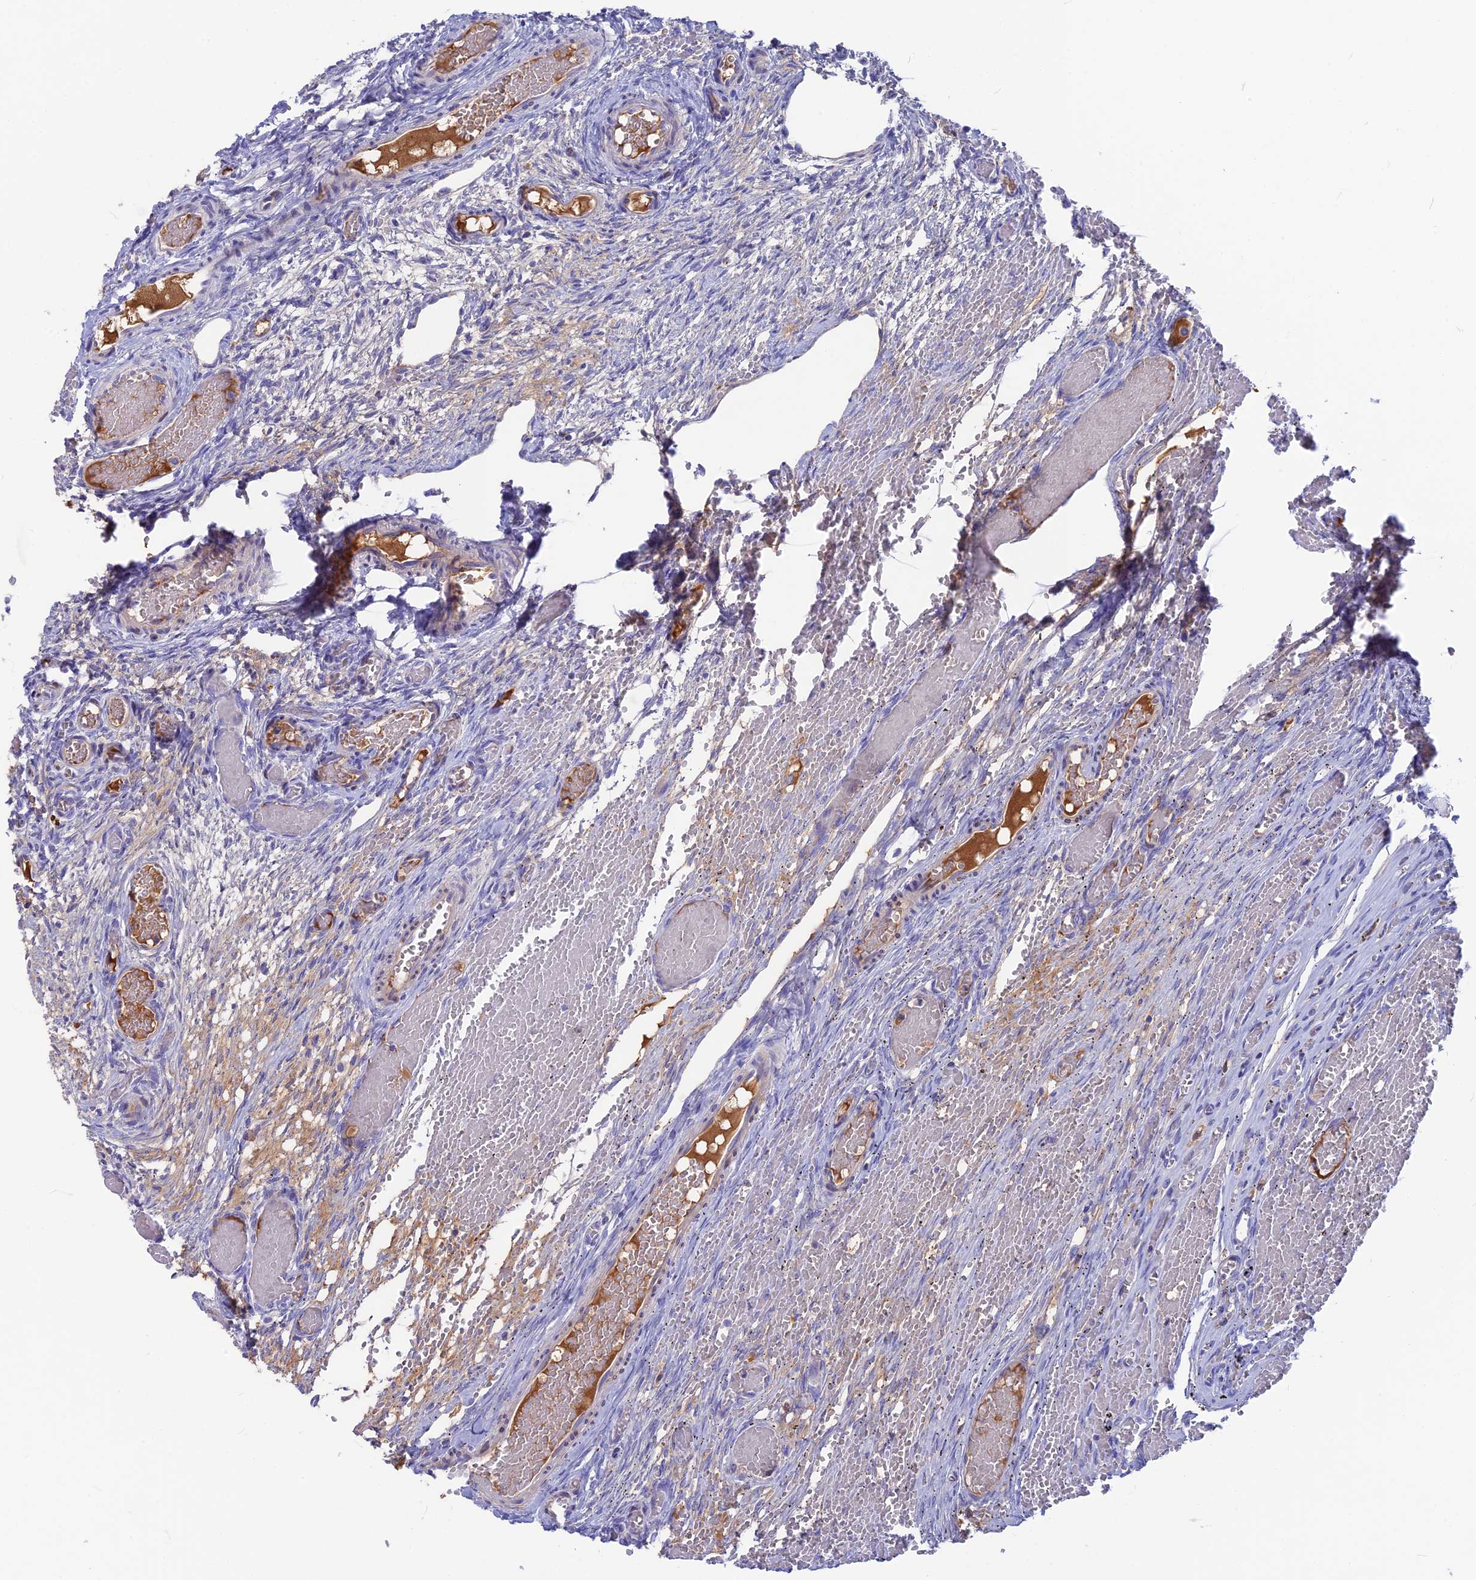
{"staining": {"intensity": "negative", "quantity": "none", "location": "none"}, "tissue": "ovary", "cell_type": "Ovarian stroma cells", "image_type": "normal", "snomed": [{"axis": "morphology", "description": "Adenocarcinoma, NOS"}, {"axis": "topography", "description": "Endometrium"}], "caption": "DAB (3,3'-diaminobenzidine) immunohistochemical staining of unremarkable ovary reveals no significant staining in ovarian stroma cells. (Immunohistochemistry (ihc), brightfield microscopy, high magnification).", "gene": "SNAP91", "patient": {"sex": "female", "age": 32}}